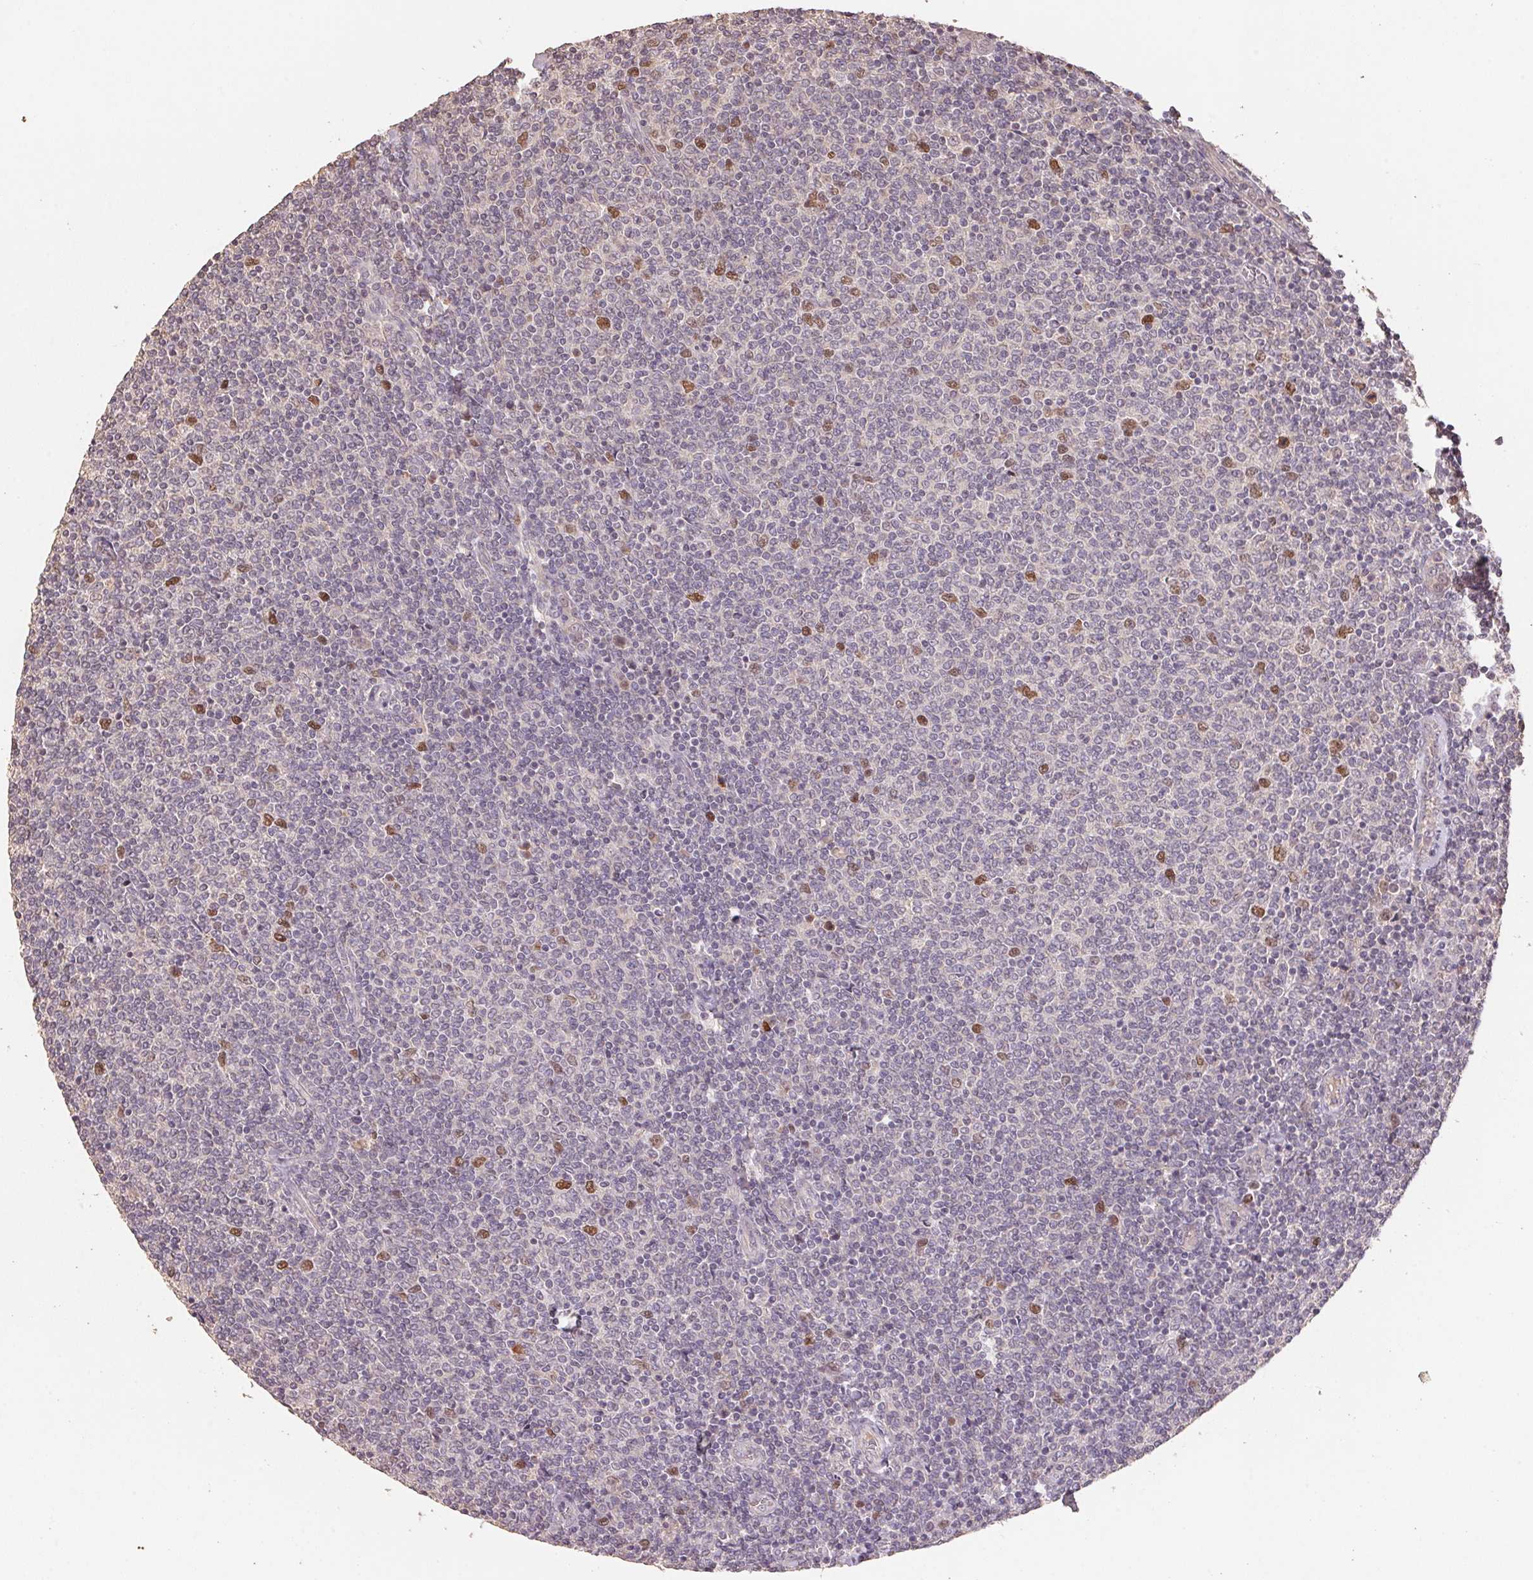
{"staining": {"intensity": "moderate", "quantity": "<25%", "location": "nuclear"}, "tissue": "lymphoma", "cell_type": "Tumor cells", "image_type": "cancer", "snomed": [{"axis": "morphology", "description": "Malignant lymphoma, non-Hodgkin's type, Low grade"}, {"axis": "topography", "description": "Lymph node"}], "caption": "IHC photomicrograph of neoplastic tissue: human lymphoma stained using immunohistochemistry (IHC) reveals low levels of moderate protein expression localized specifically in the nuclear of tumor cells, appearing as a nuclear brown color.", "gene": "CENPF", "patient": {"sex": "male", "age": 52}}